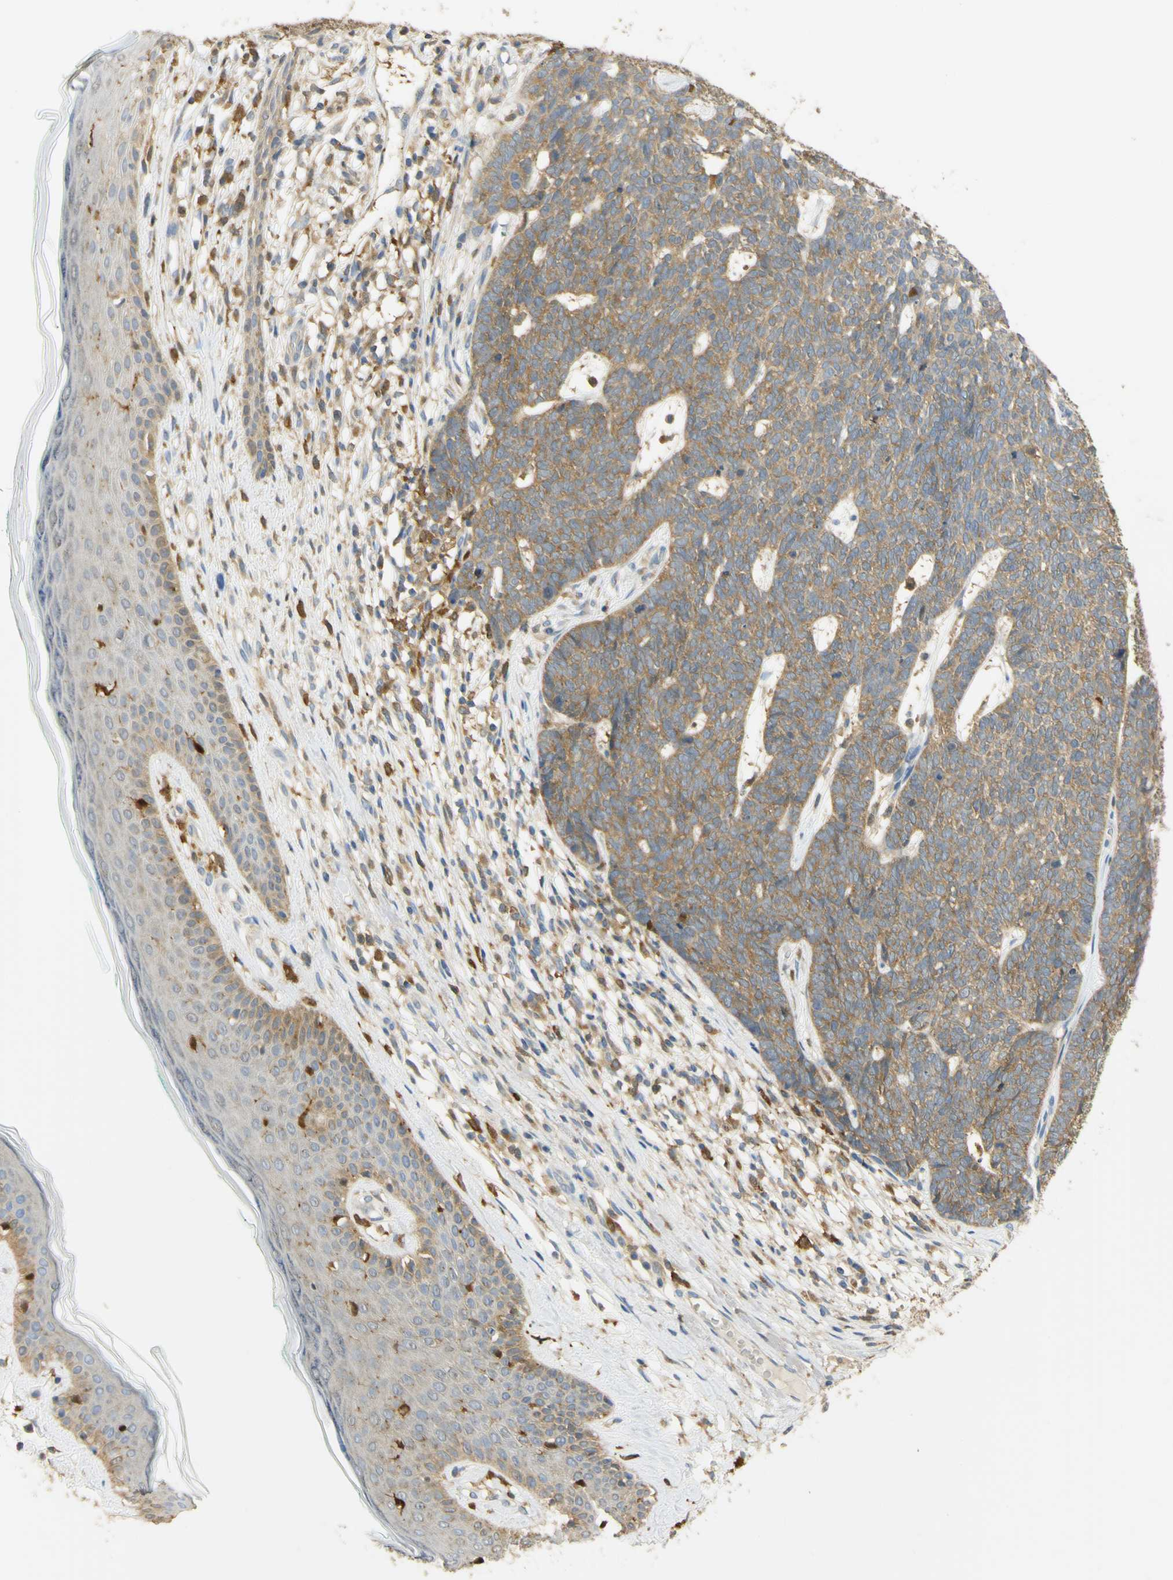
{"staining": {"intensity": "moderate", "quantity": ">75%", "location": "cytoplasmic/membranous"}, "tissue": "skin cancer", "cell_type": "Tumor cells", "image_type": "cancer", "snomed": [{"axis": "morphology", "description": "Basal cell carcinoma"}, {"axis": "topography", "description": "Skin"}], "caption": "Brown immunohistochemical staining in skin cancer (basal cell carcinoma) shows moderate cytoplasmic/membranous positivity in about >75% of tumor cells.", "gene": "PAK1", "patient": {"sex": "female", "age": 84}}